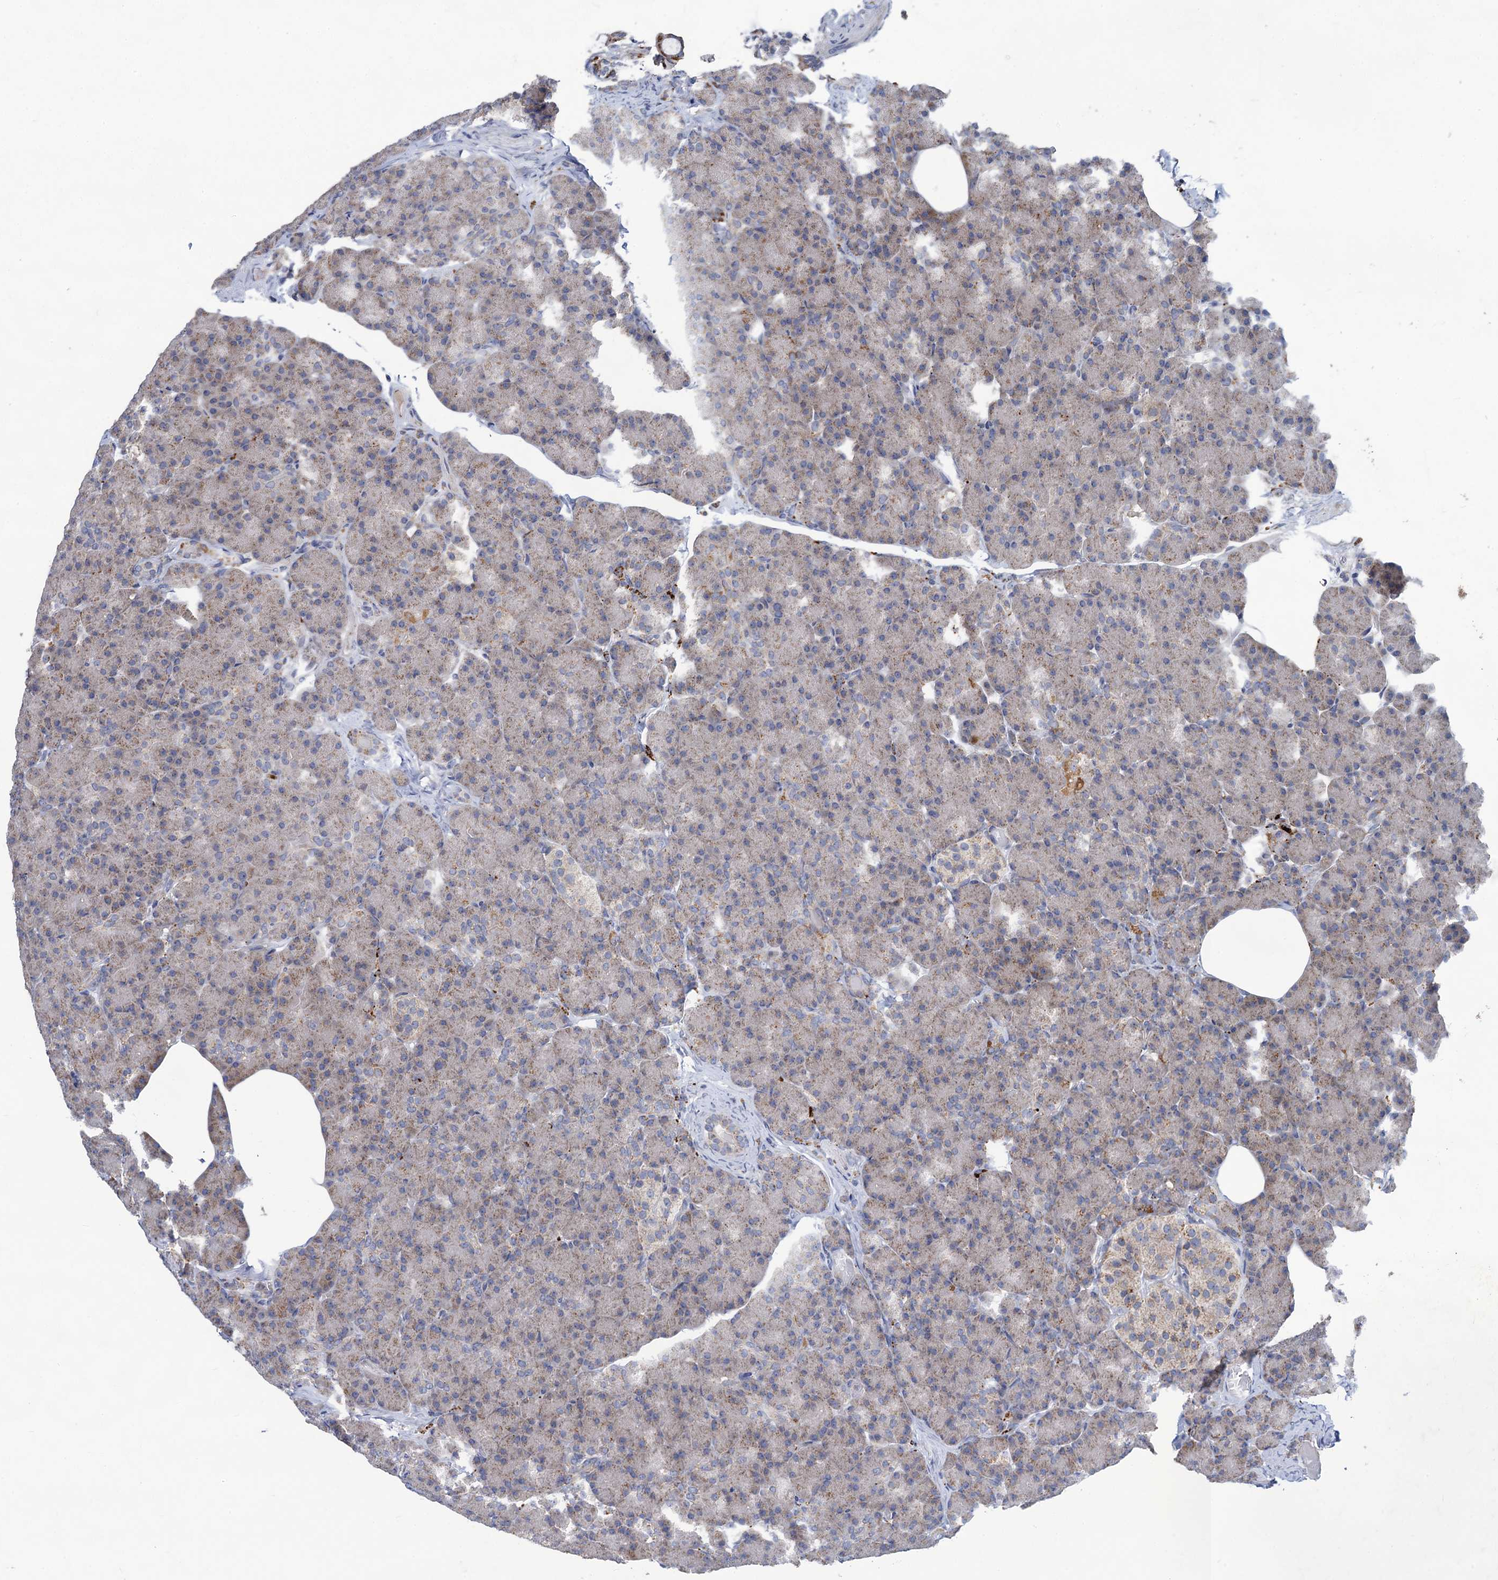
{"staining": {"intensity": "moderate", "quantity": "<25%", "location": "cytoplasmic/membranous"}, "tissue": "pancreas", "cell_type": "Exocrine glandular cells", "image_type": "normal", "snomed": [{"axis": "morphology", "description": "Normal tissue, NOS"}, {"axis": "topography", "description": "Pancreas"}], "caption": "IHC micrograph of normal pancreas stained for a protein (brown), which demonstrates low levels of moderate cytoplasmic/membranous expression in approximately <25% of exocrine glandular cells.", "gene": "ANKS3", "patient": {"sex": "female", "age": 43}}